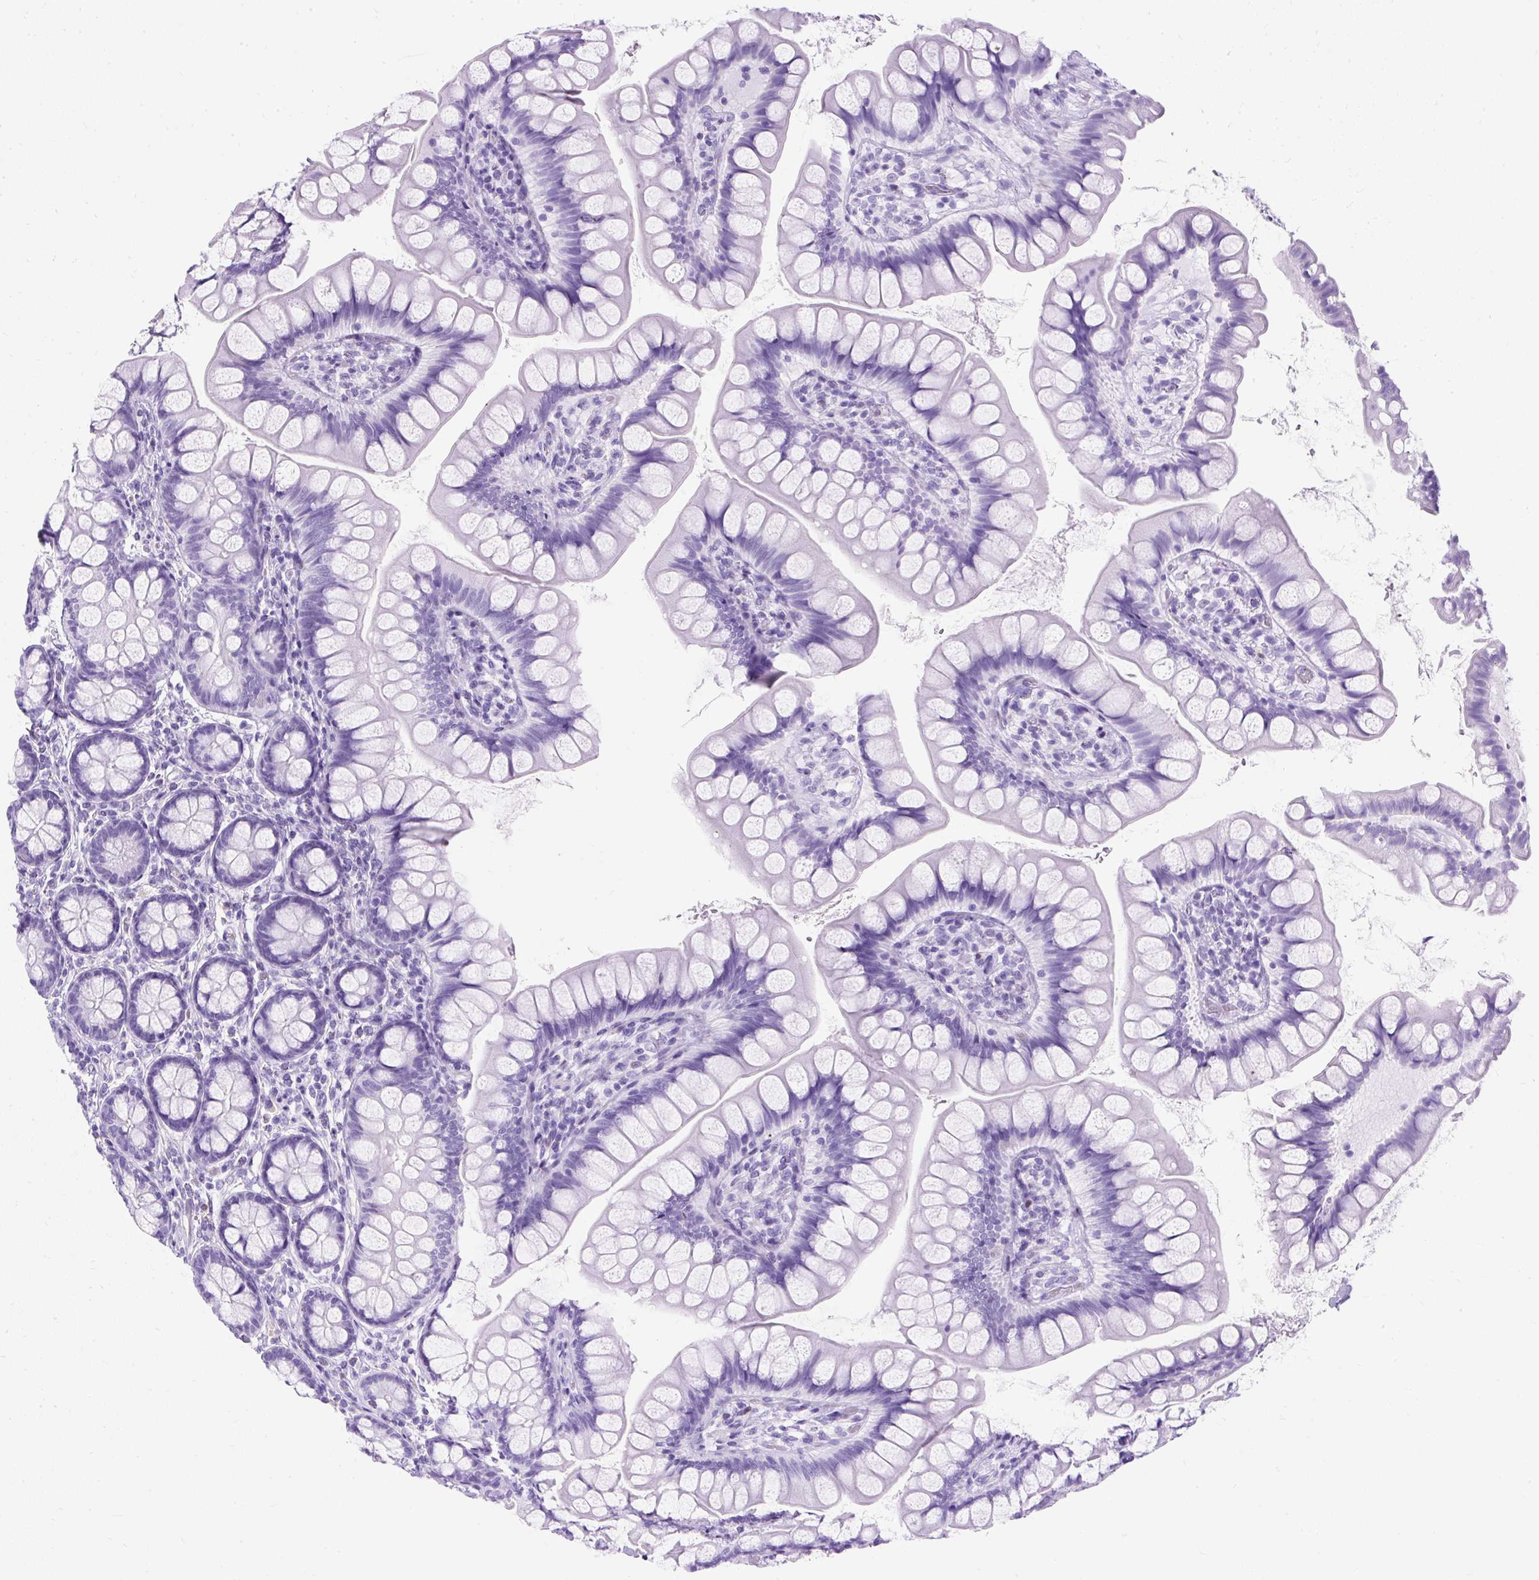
{"staining": {"intensity": "negative", "quantity": "none", "location": "none"}, "tissue": "small intestine", "cell_type": "Glandular cells", "image_type": "normal", "snomed": [{"axis": "morphology", "description": "Normal tissue, NOS"}, {"axis": "topography", "description": "Small intestine"}], "caption": "High power microscopy photomicrograph of an IHC image of unremarkable small intestine, revealing no significant expression in glandular cells.", "gene": "PVALB", "patient": {"sex": "male", "age": 70}}